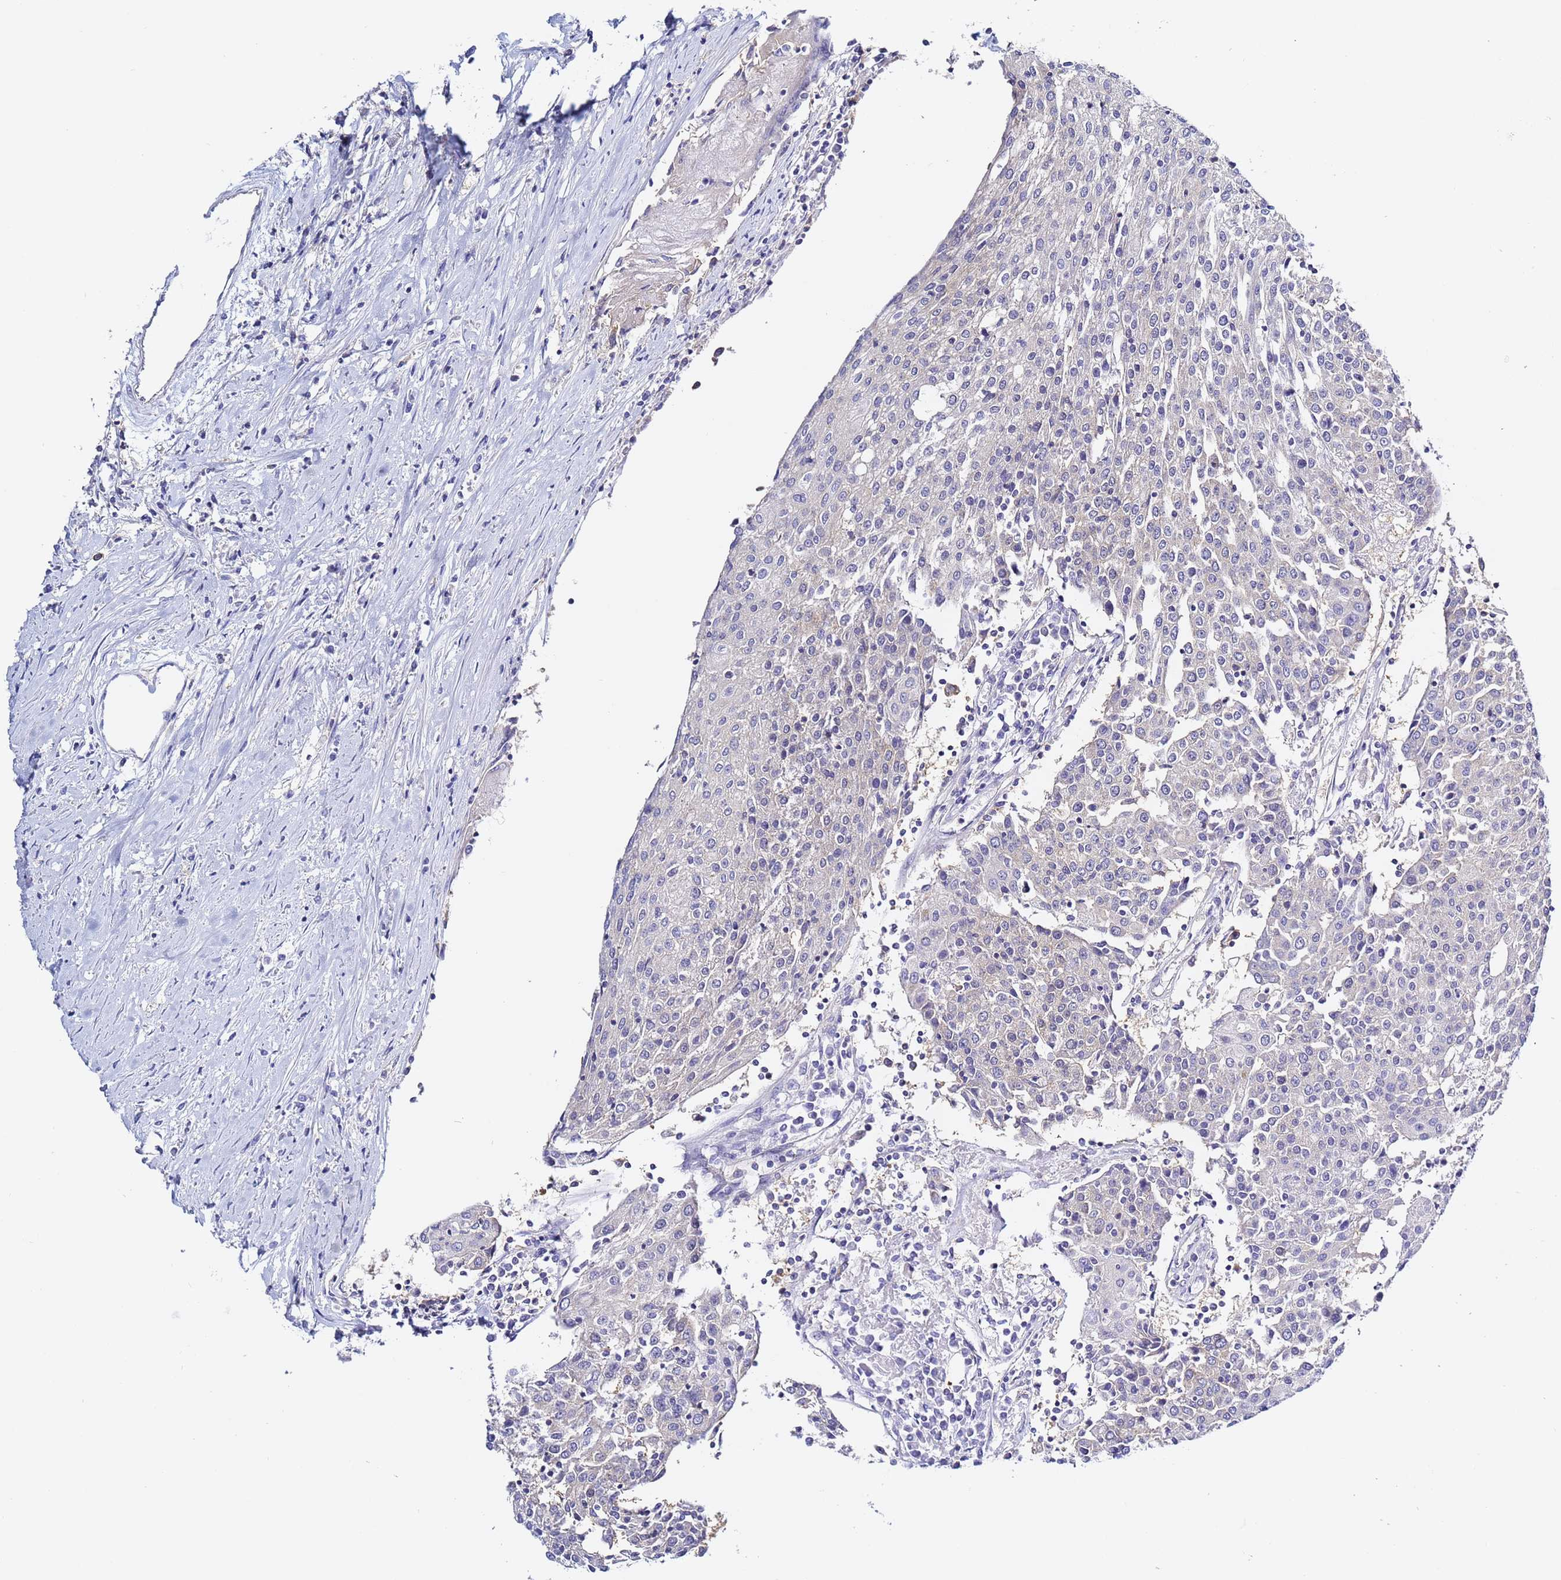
{"staining": {"intensity": "negative", "quantity": "none", "location": "none"}, "tissue": "urothelial cancer", "cell_type": "Tumor cells", "image_type": "cancer", "snomed": [{"axis": "morphology", "description": "Urothelial carcinoma, High grade"}, {"axis": "topography", "description": "Urinary bladder"}], "caption": "High power microscopy photomicrograph of an immunohistochemistry image of urothelial cancer, revealing no significant expression in tumor cells.", "gene": "LENG1", "patient": {"sex": "female", "age": 85}}